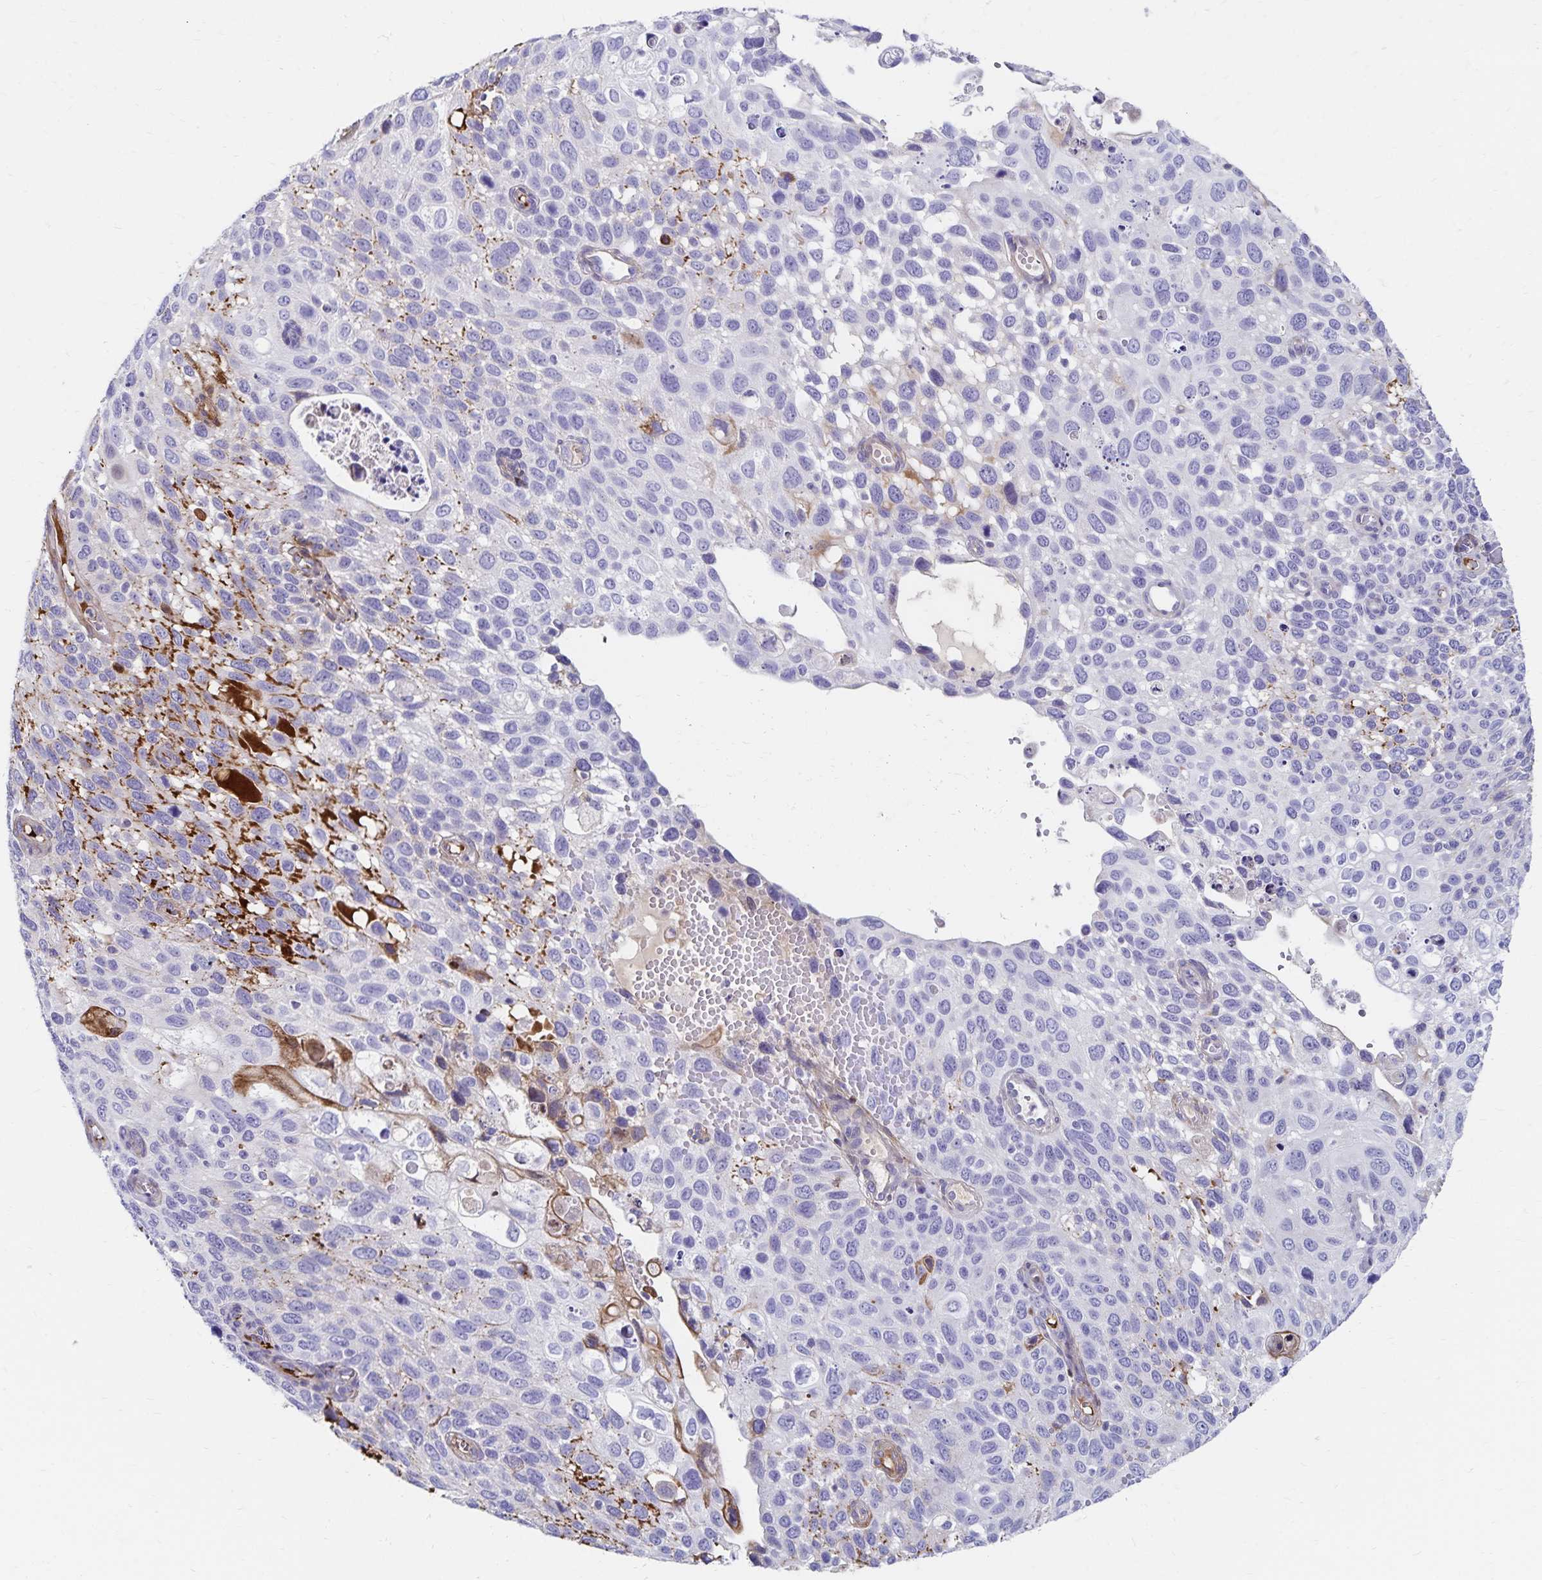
{"staining": {"intensity": "negative", "quantity": "none", "location": "none"}, "tissue": "cervical cancer", "cell_type": "Tumor cells", "image_type": "cancer", "snomed": [{"axis": "morphology", "description": "Squamous cell carcinoma, NOS"}, {"axis": "topography", "description": "Cervix"}], "caption": "Tumor cells show no significant protein expression in cervical cancer (squamous cell carcinoma). The staining was performed using DAB to visualize the protein expression in brown, while the nuclei were stained in blue with hematoxylin (Magnification: 20x).", "gene": "NECAP1", "patient": {"sex": "female", "age": 70}}